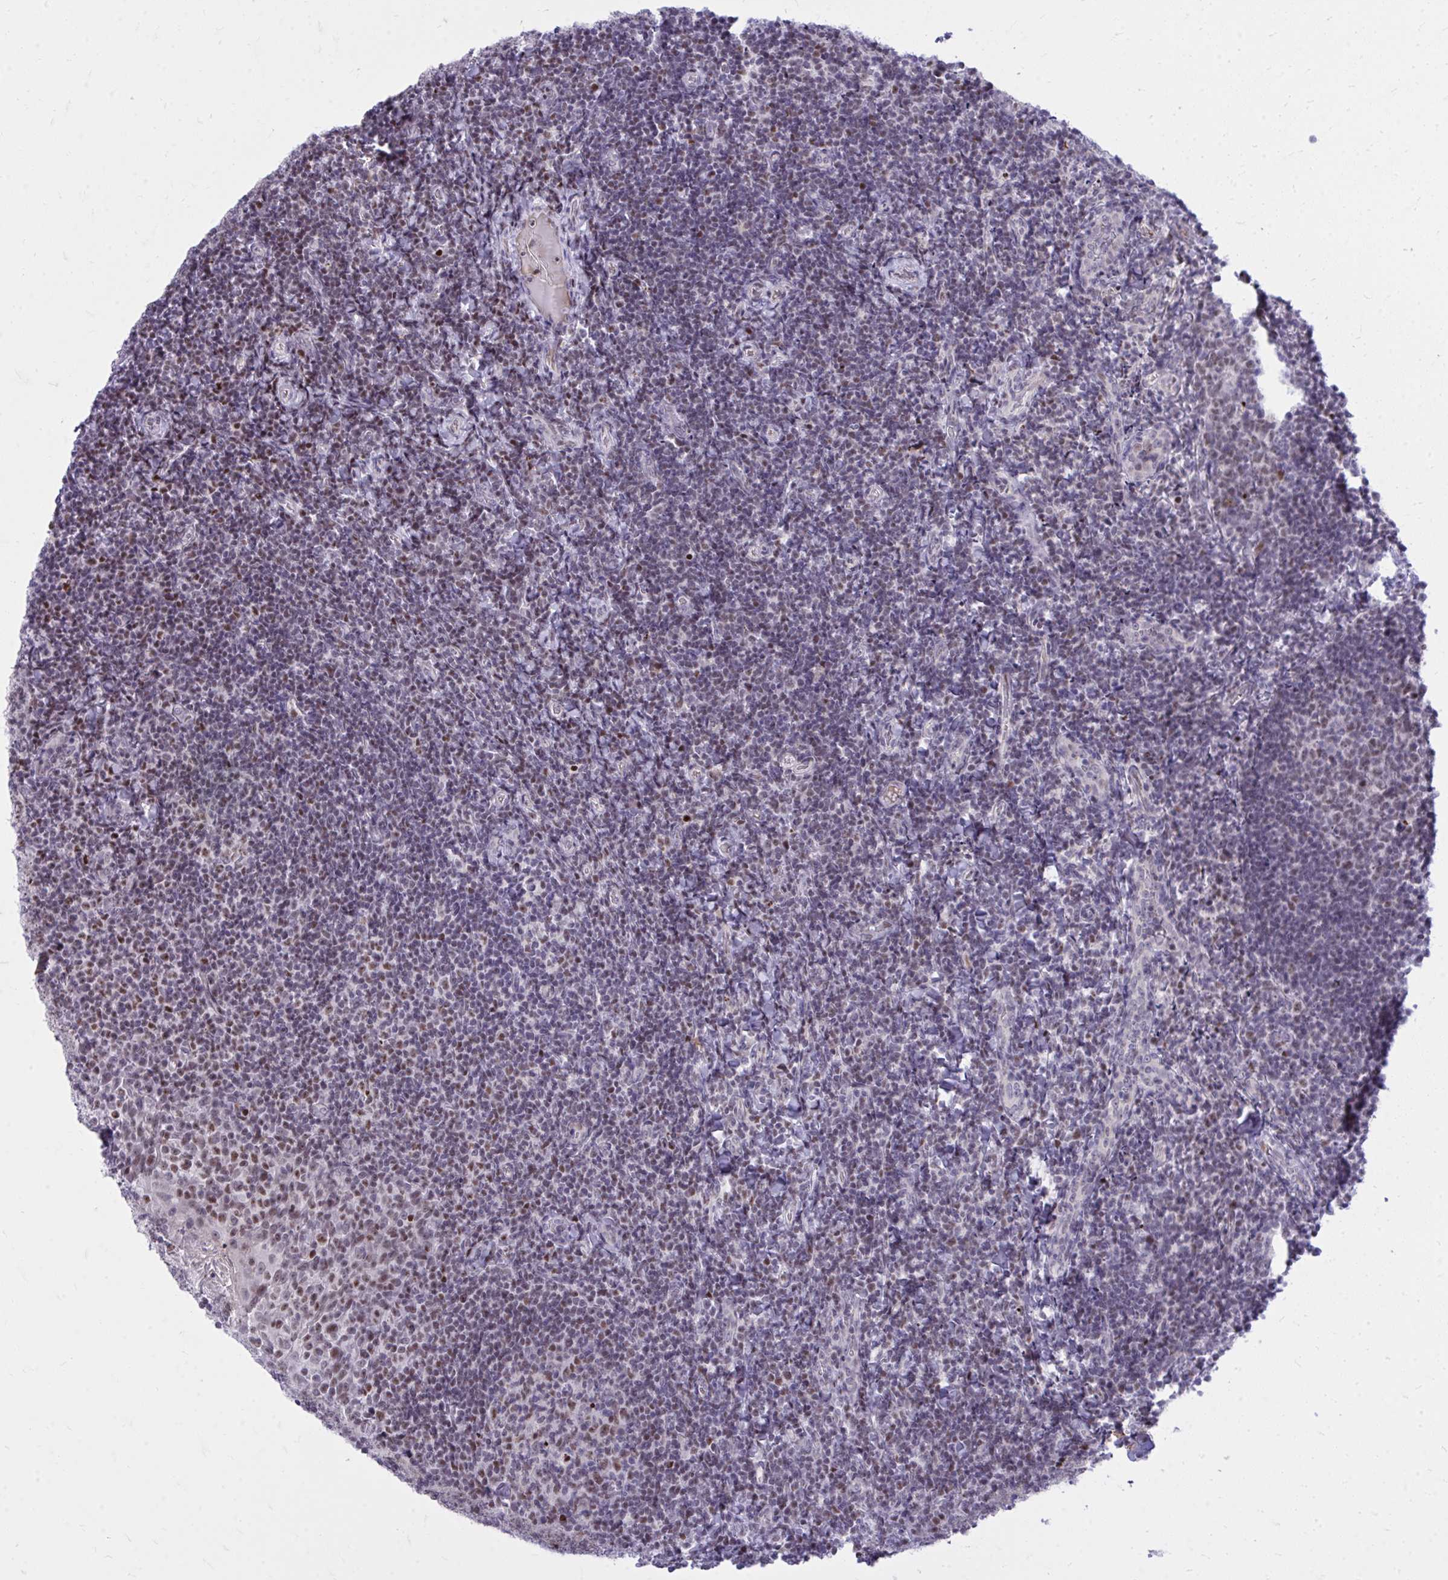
{"staining": {"intensity": "moderate", "quantity": "25%-75%", "location": "nuclear"}, "tissue": "tonsil", "cell_type": "Germinal center cells", "image_type": "normal", "snomed": [{"axis": "morphology", "description": "Normal tissue, NOS"}, {"axis": "topography", "description": "Tonsil"}], "caption": "This image reveals unremarkable tonsil stained with immunohistochemistry (IHC) to label a protein in brown. The nuclear of germinal center cells show moderate positivity for the protein. Nuclei are counter-stained blue.", "gene": "C14orf39", "patient": {"sex": "female", "age": 10}}